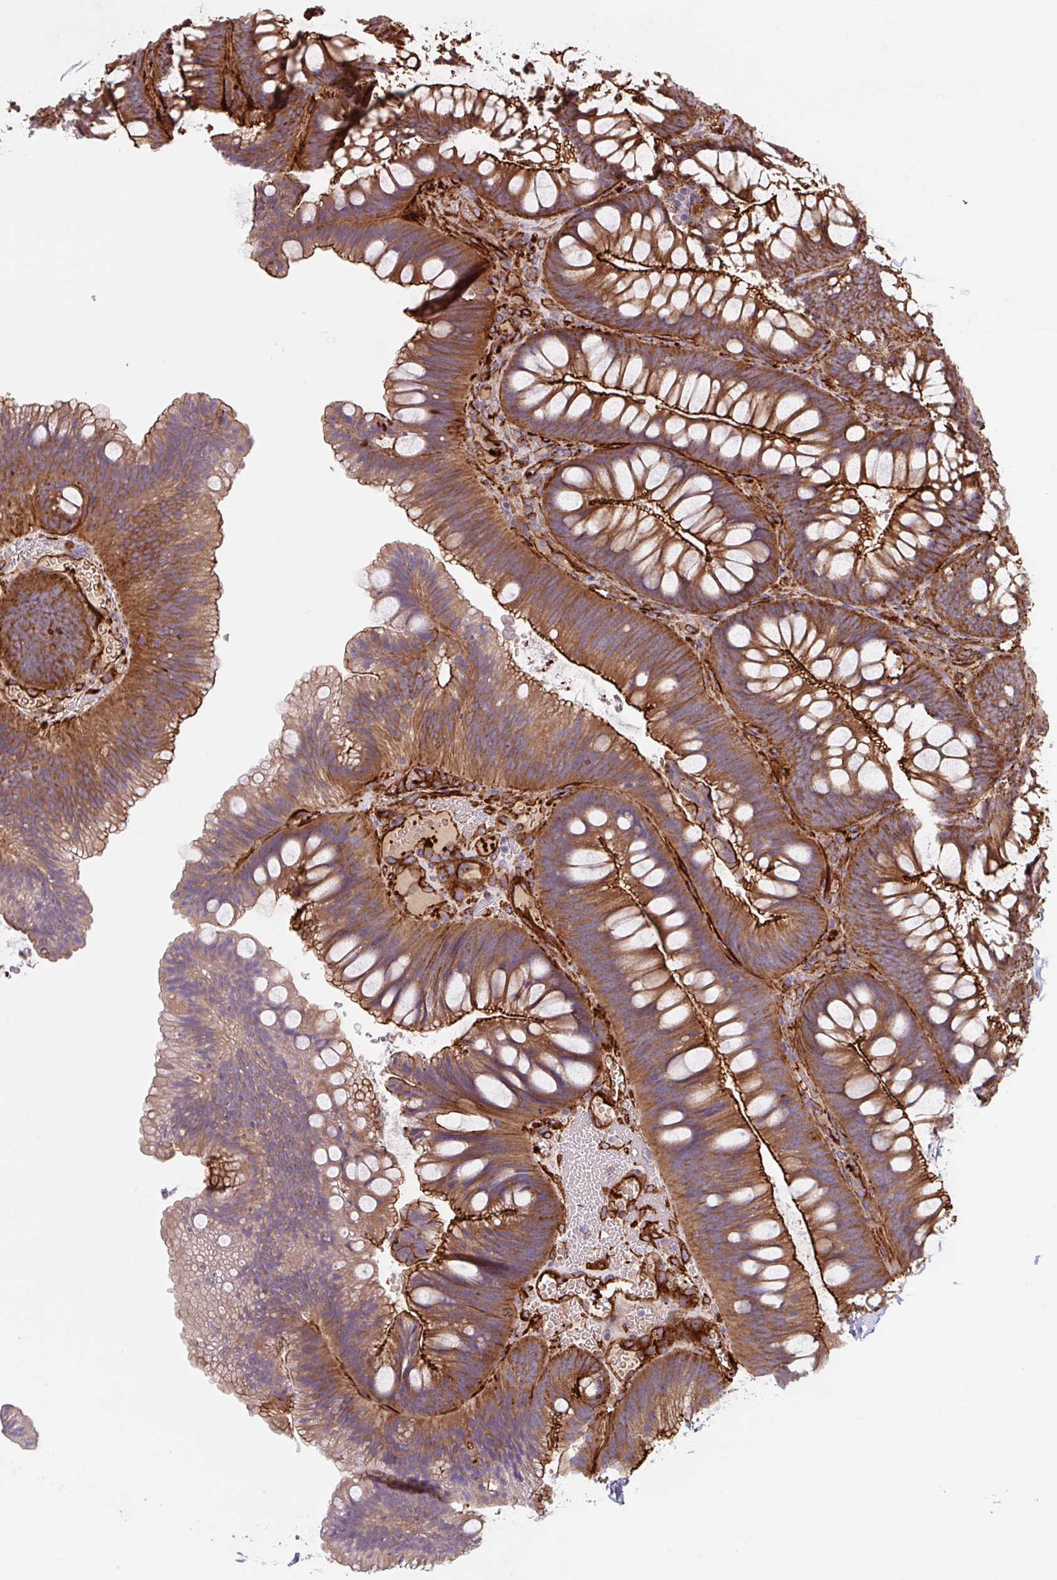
{"staining": {"intensity": "weak", "quantity": ">75%", "location": "cytoplasmic/membranous"}, "tissue": "colon", "cell_type": "Endothelial cells", "image_type": "normal", "snomed": [{"axis": "morphology", "description": "Normal tissue, NOS"}, {"axis": "morphology", "description": "Adenoma, NOS"}, {"axis": "topography", "description": "Soft tissue"}, {"axis": "topography", "description": "Colon"}], "caption": "Immunohistochemistry of normal human colon reveals low levels of weak cytoplasmic/membranous positivity in approximately >75% of endothelial cells.", "gene": "DHFR2", "patient": {"sex": "male", "age": 47}}